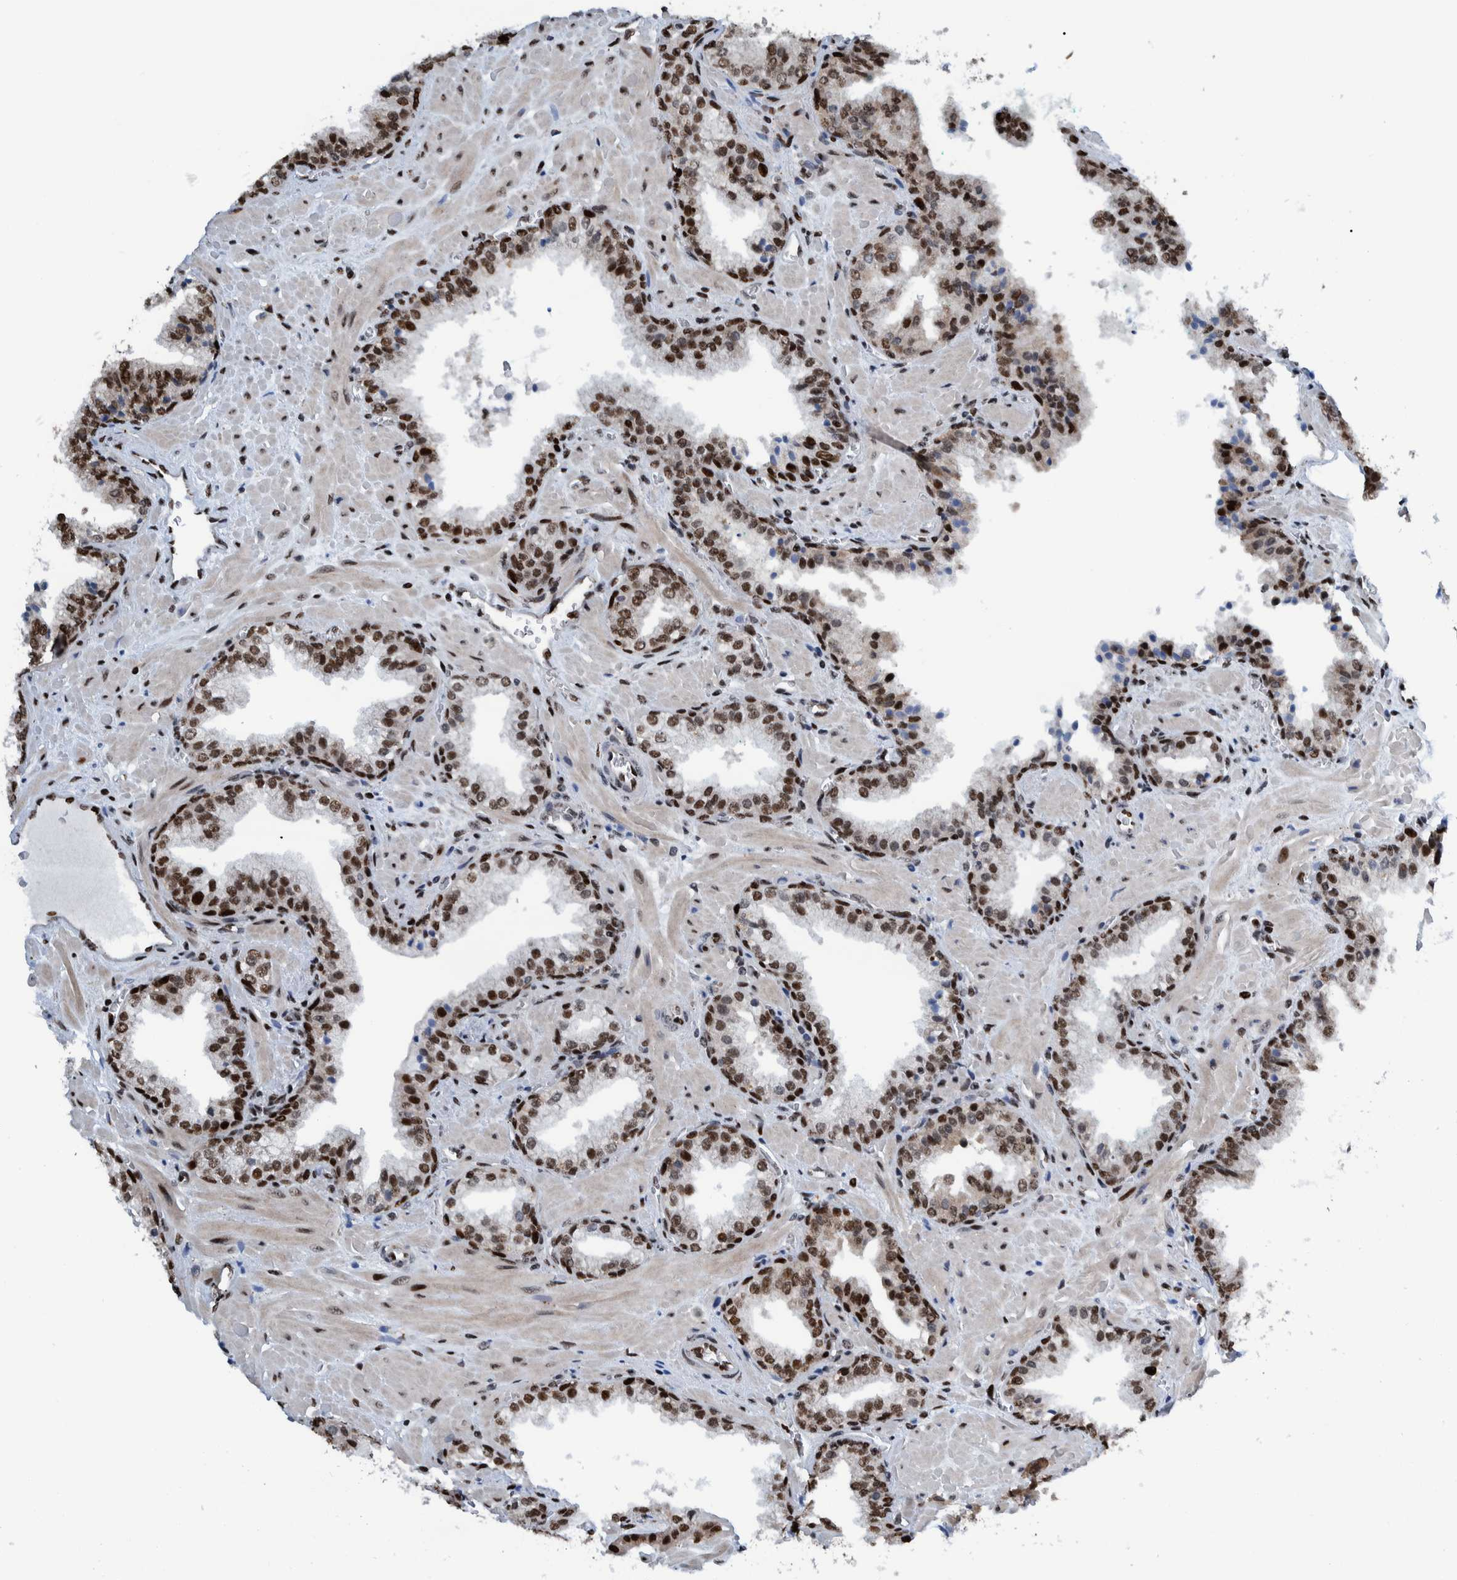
{"staining": {"intensity": "strong", "quantity": "25%-75%", "location": "nuclear"}, "tissue": "prostate cancer", "cell_type": "Tumor cells", "image_type": "cancer", "snomed": [{"axis": "morphology", "description": "Adenocarcinoma, Low grade"}, {"axis": "topography", "description": "Prostate"}], "caption": "An IHC photomicrograph of neoplastic tissue is shown. Protein staining in brown shows strong nuclear positivity in prostate cancer (adenocarcinoma (low-grade)) within tumor cells.", "gene": "HEATR9", "patient": {"sex": "male", "age": 71}}